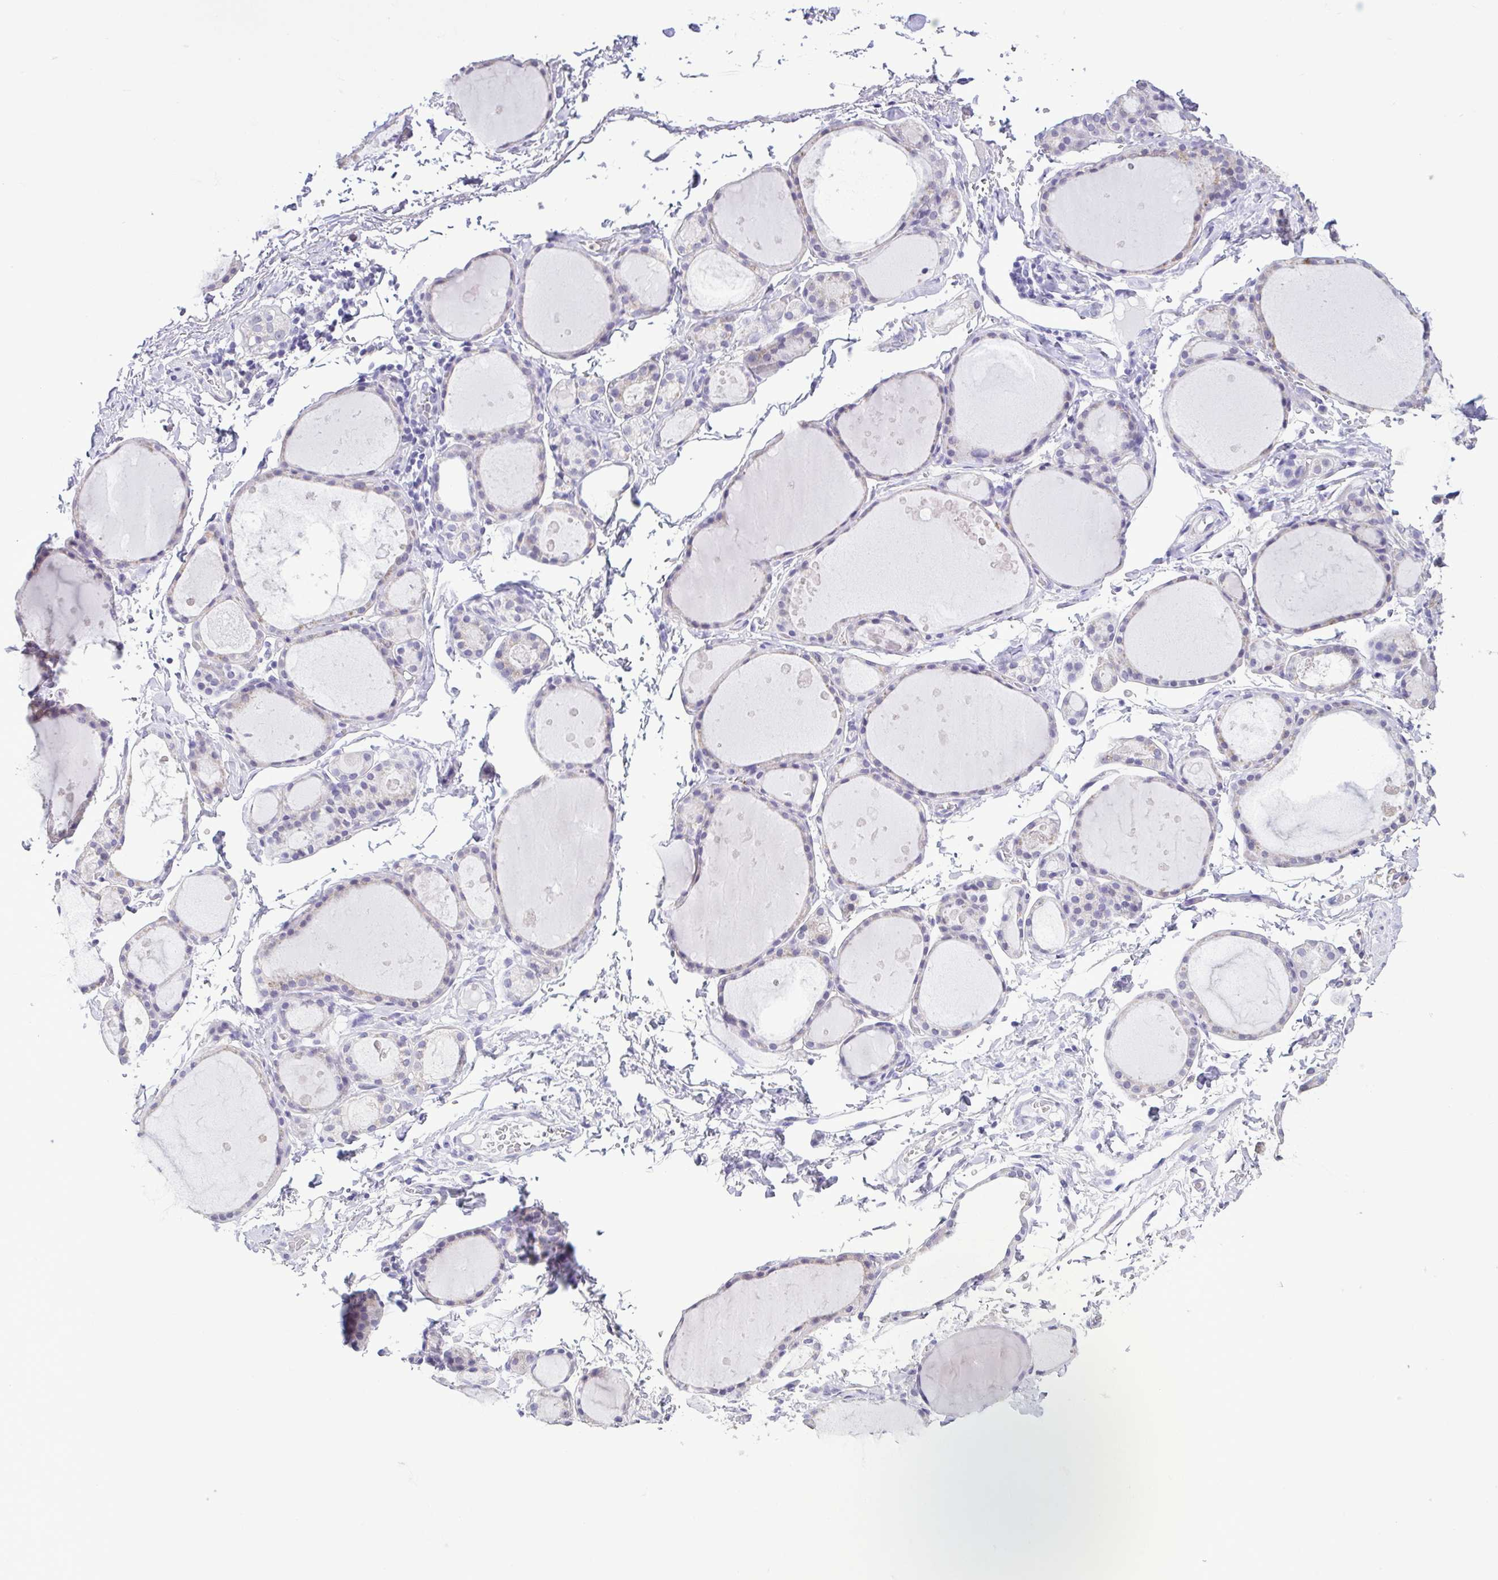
{"staining": {"intensity": "negative", "quantity": "none", "location": "none"}, "tissue": "thyroid gland", "cell_type": "Glandular cells", "image_type": "normal", "snomed": [{"axis": "morphology", "description": "Normal tissue, NOS"}, {"axis": "topography", "description": "Thyroid gland"}], "caption": "Immunohistochemistry of unremarkable human thyroid gland exhibits no staining in glandular cells. Brightfield microscopy of immunohistochemistry (IHC) stained with DAB (brown) and hematoxylin (blue), captured at high magnification.", "gene": "CBY2", "patient": {"sex": "male", "age": 68}}